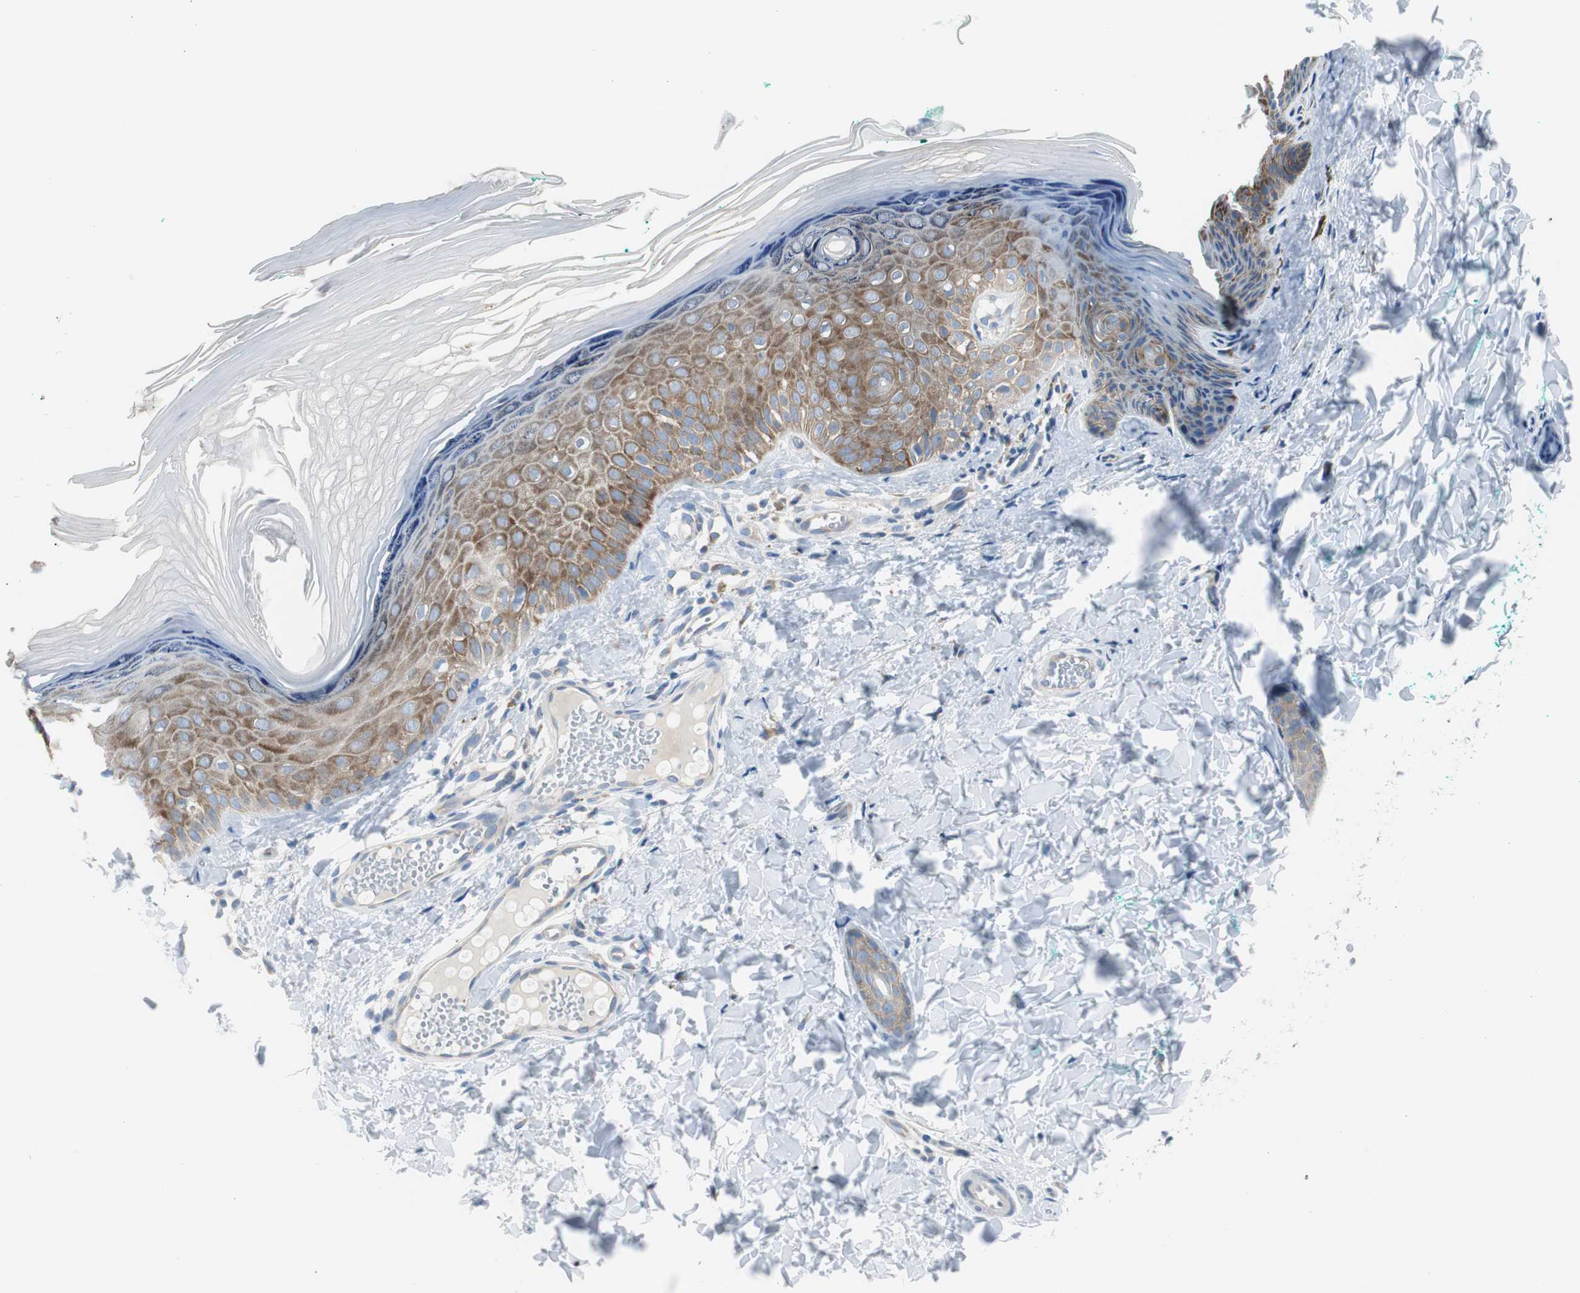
{"staining": {"intensity": "negative", "quantity": "none", "location": "none"}, "tissue": "skin", "cell_type": "Fibroblasts", "image_type": "normal", "snomed": [{"axis": "morphology", "description": "Normal tissue, NOS"}, {"axis": "topography", "description": "Skin"}], "caption": "This is a photomicrograph of IHC staining of unremarkable skin, which shows no staining in fibroblasts.", "gene": "RPS12", "patient": {"sex": "male", "age": 26}}